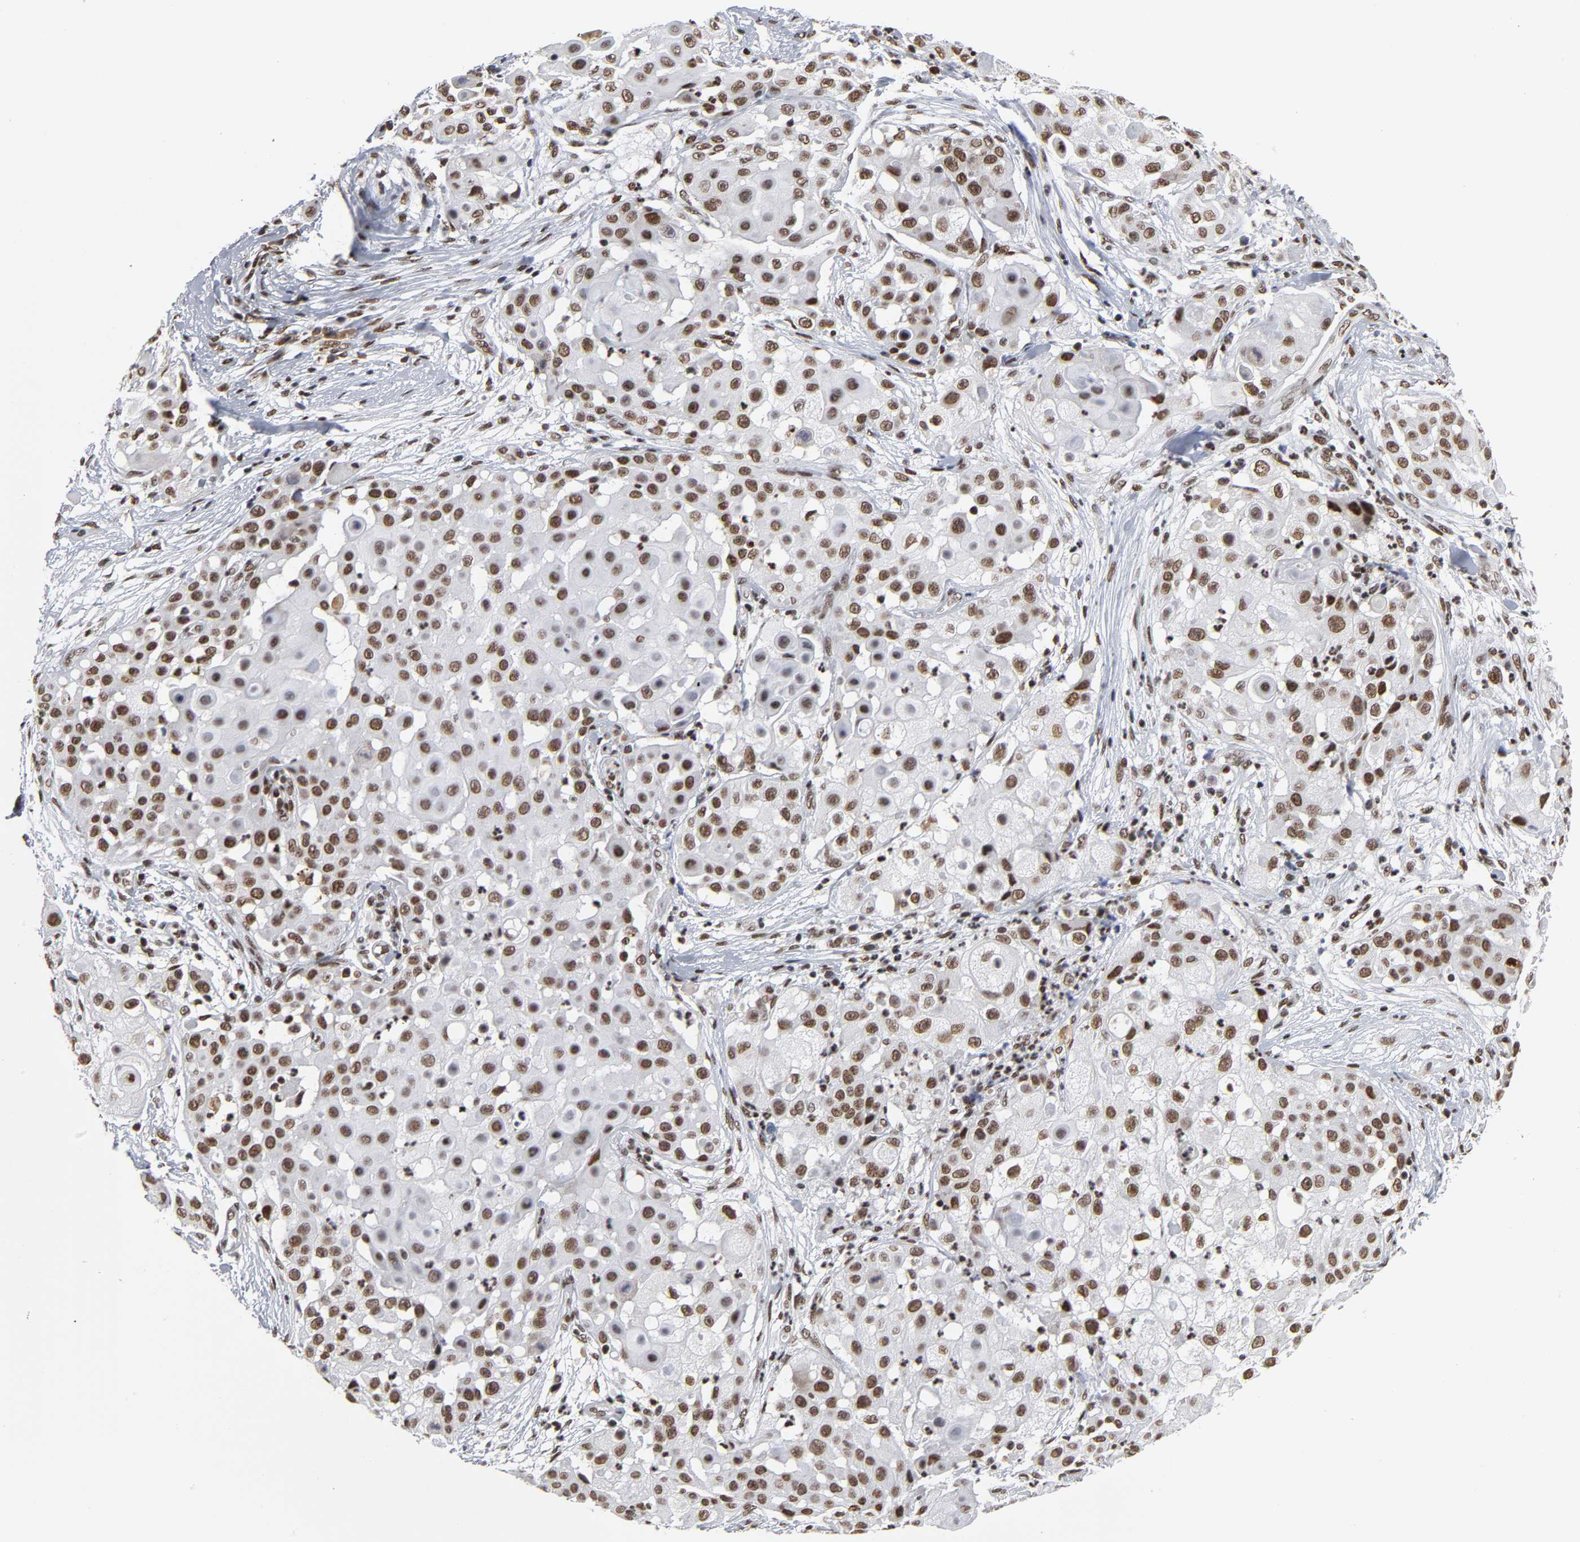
{"staining": {"intensity": "strong", "quantity": ">75%", "location": "nuclear"}, "tissue": "skin cancer", "cell_type": "Tumor cells", "image_type": "cancer", "snomed": [{"axis": "morphology", "description": "Squamous cell carcinoma, NOS"}, {"axis": "topography", "description": "Skin"}], "caption": "Tumor cells display strong nuclear positivity in approximately >75% of cells in skin squamous cell carcinoma.", "gene": "CREBBP", "patient": {"sex": "female", "age": 57}}